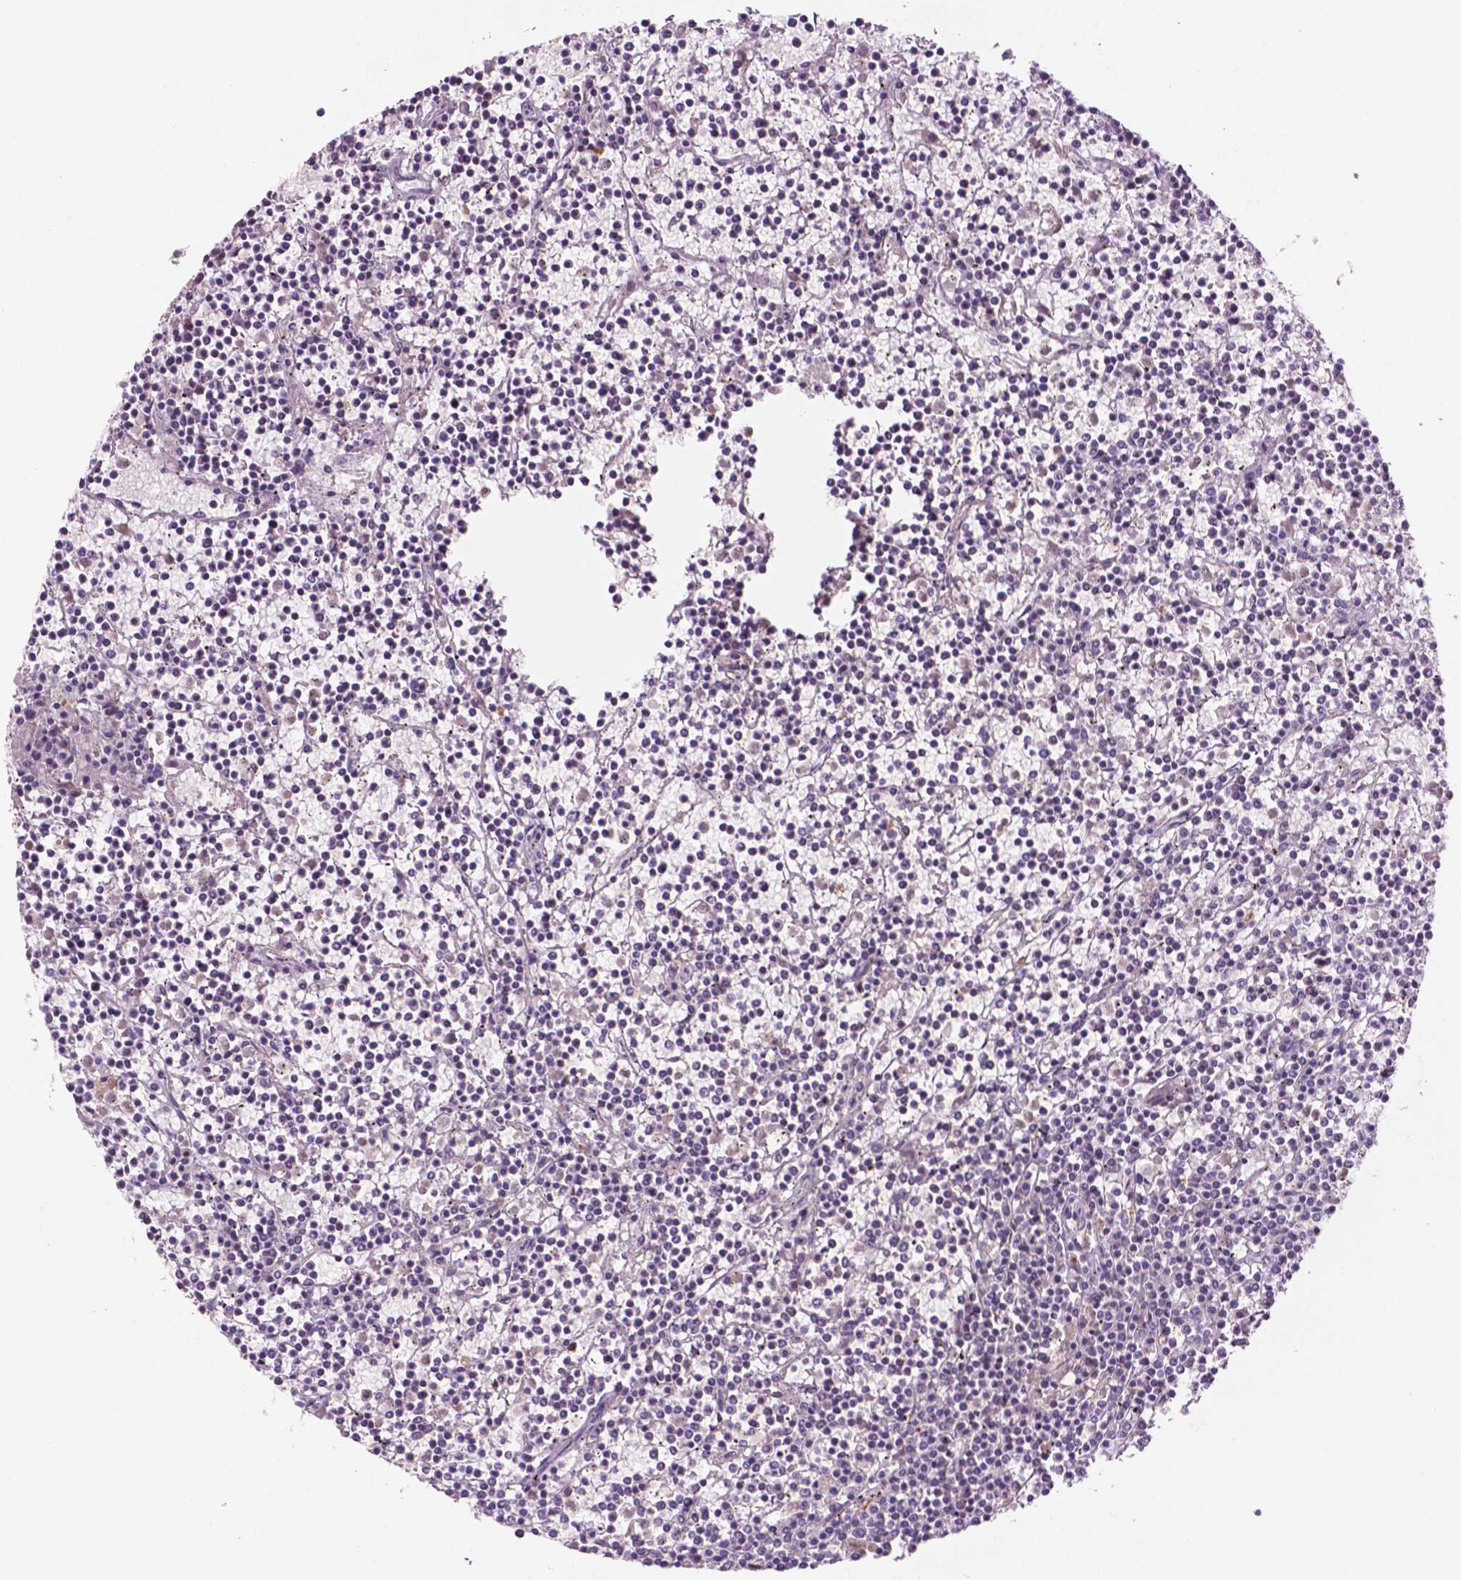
{"staining": {"intensity": "negative", "quantity": "none", "location": "none"}, "tissue": "lymphoma", "cell_type": "Tumor cells", "image_type": "cancer", "snomed": [{"axis": "morphology", "description": "Malignant lymphoma, non-Hodgkin's type, Low grade"}, {"axis": "topography", "description": "Spleen"}], "caption": "DAB immunohistochemical staining of human malignant lymphoma, non-Hodgkin's type (low-grade) displays no significant staining in tumor cells.", "gene": "FBLN1", "patient": {"sex": "female", "age": 19}}